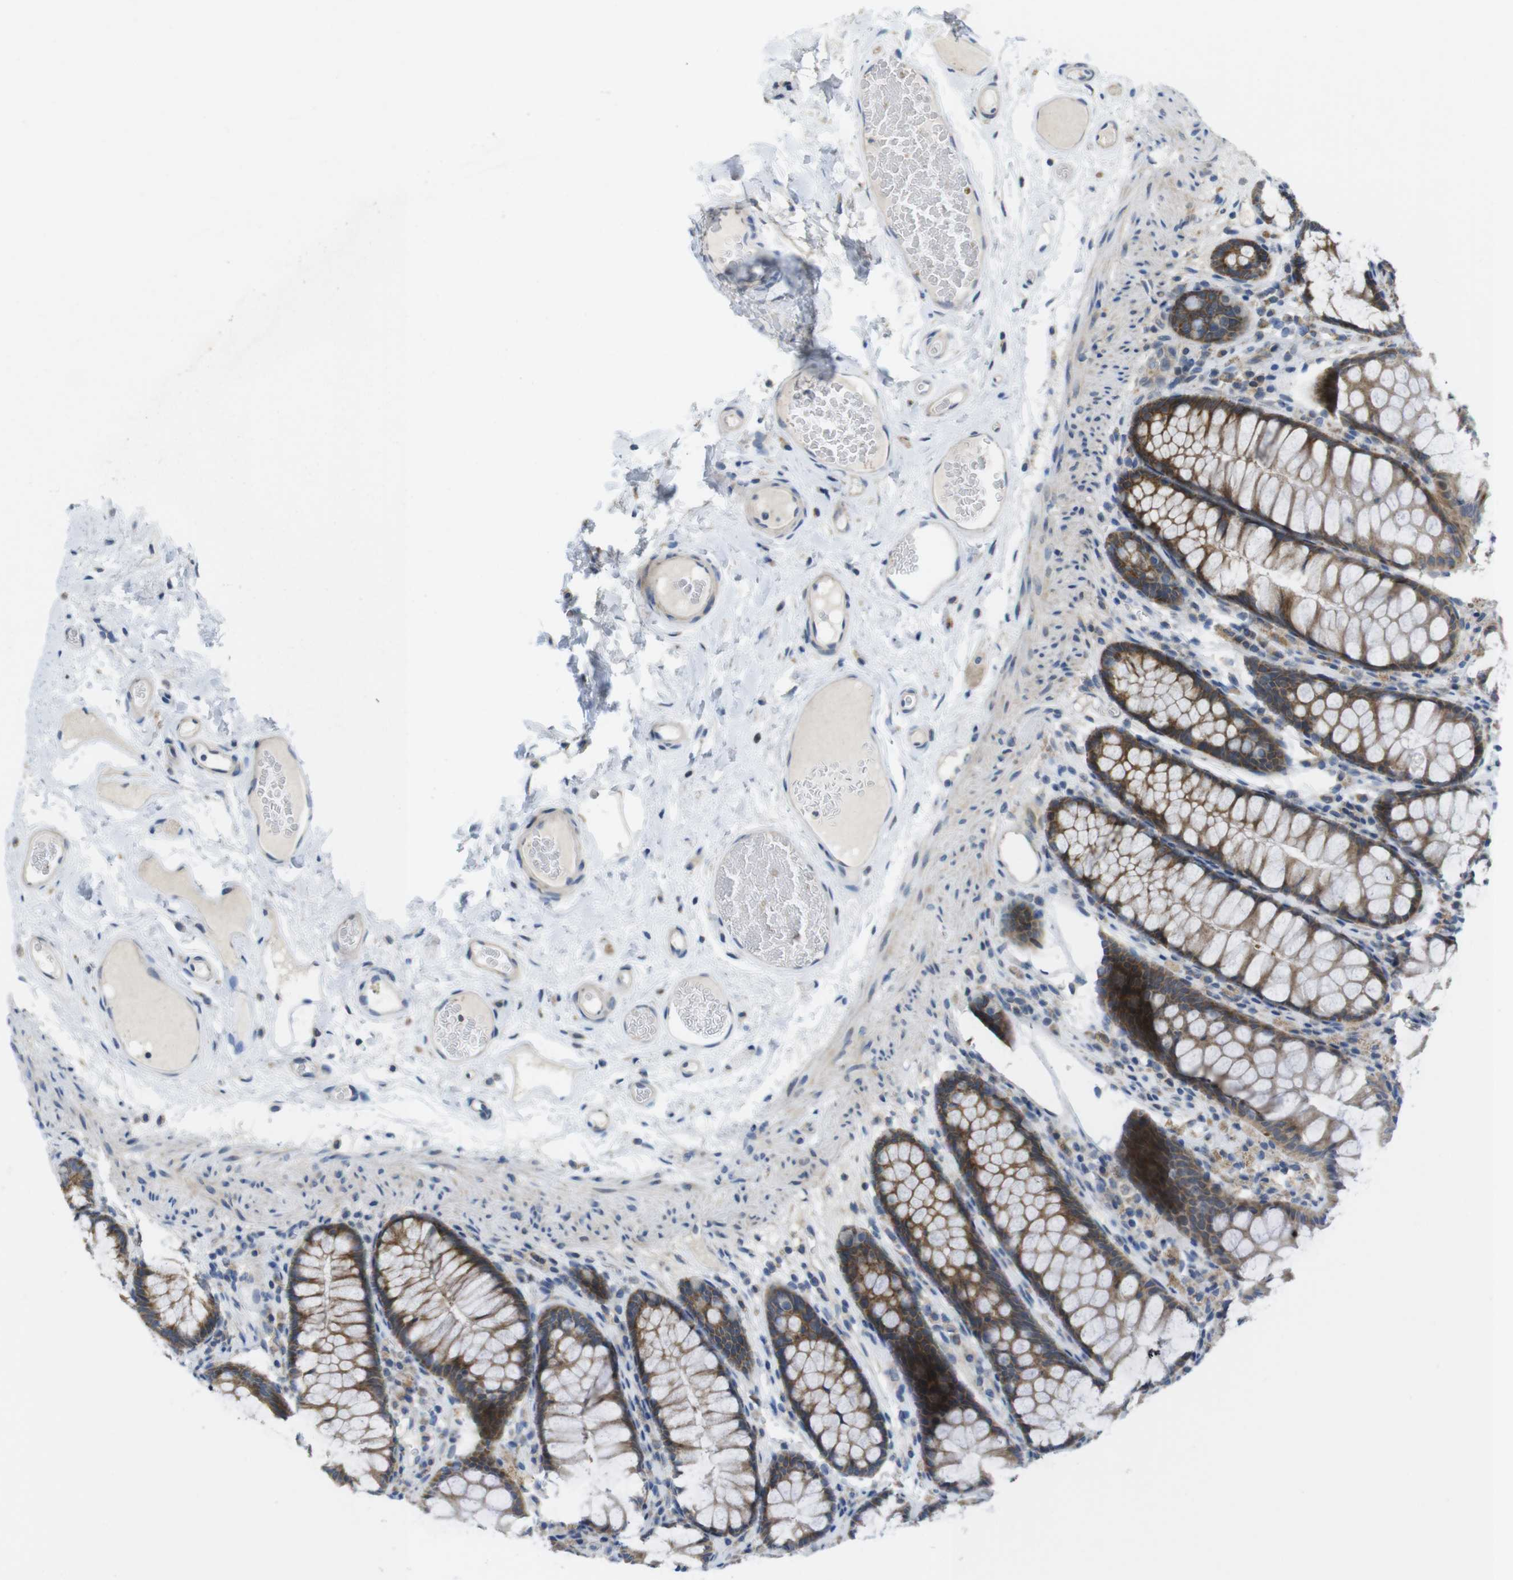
{"staining": {"intensity": "negative", "quantity": "none", "location": "none"}, "tissue": "colon", "cell_type": "Endothelial cells", "image_type": "normal", "snomed": [{"axis": "morphology", "description": "Normal tissue, NOS"}, {"axis": "topography", "description": "Colon"}], "caption": "Immunohistochemistry (IHC) micrograph of benign colon: colon stained with DAB shows no significant protein expression in endothelial cells. (DAB (3,3'-diaminobenzidine) IHC visualized using brightfield microscopy, high magnification).", "gene": "MARCHF1", "patient": {"sex": "female", "age": 55}}